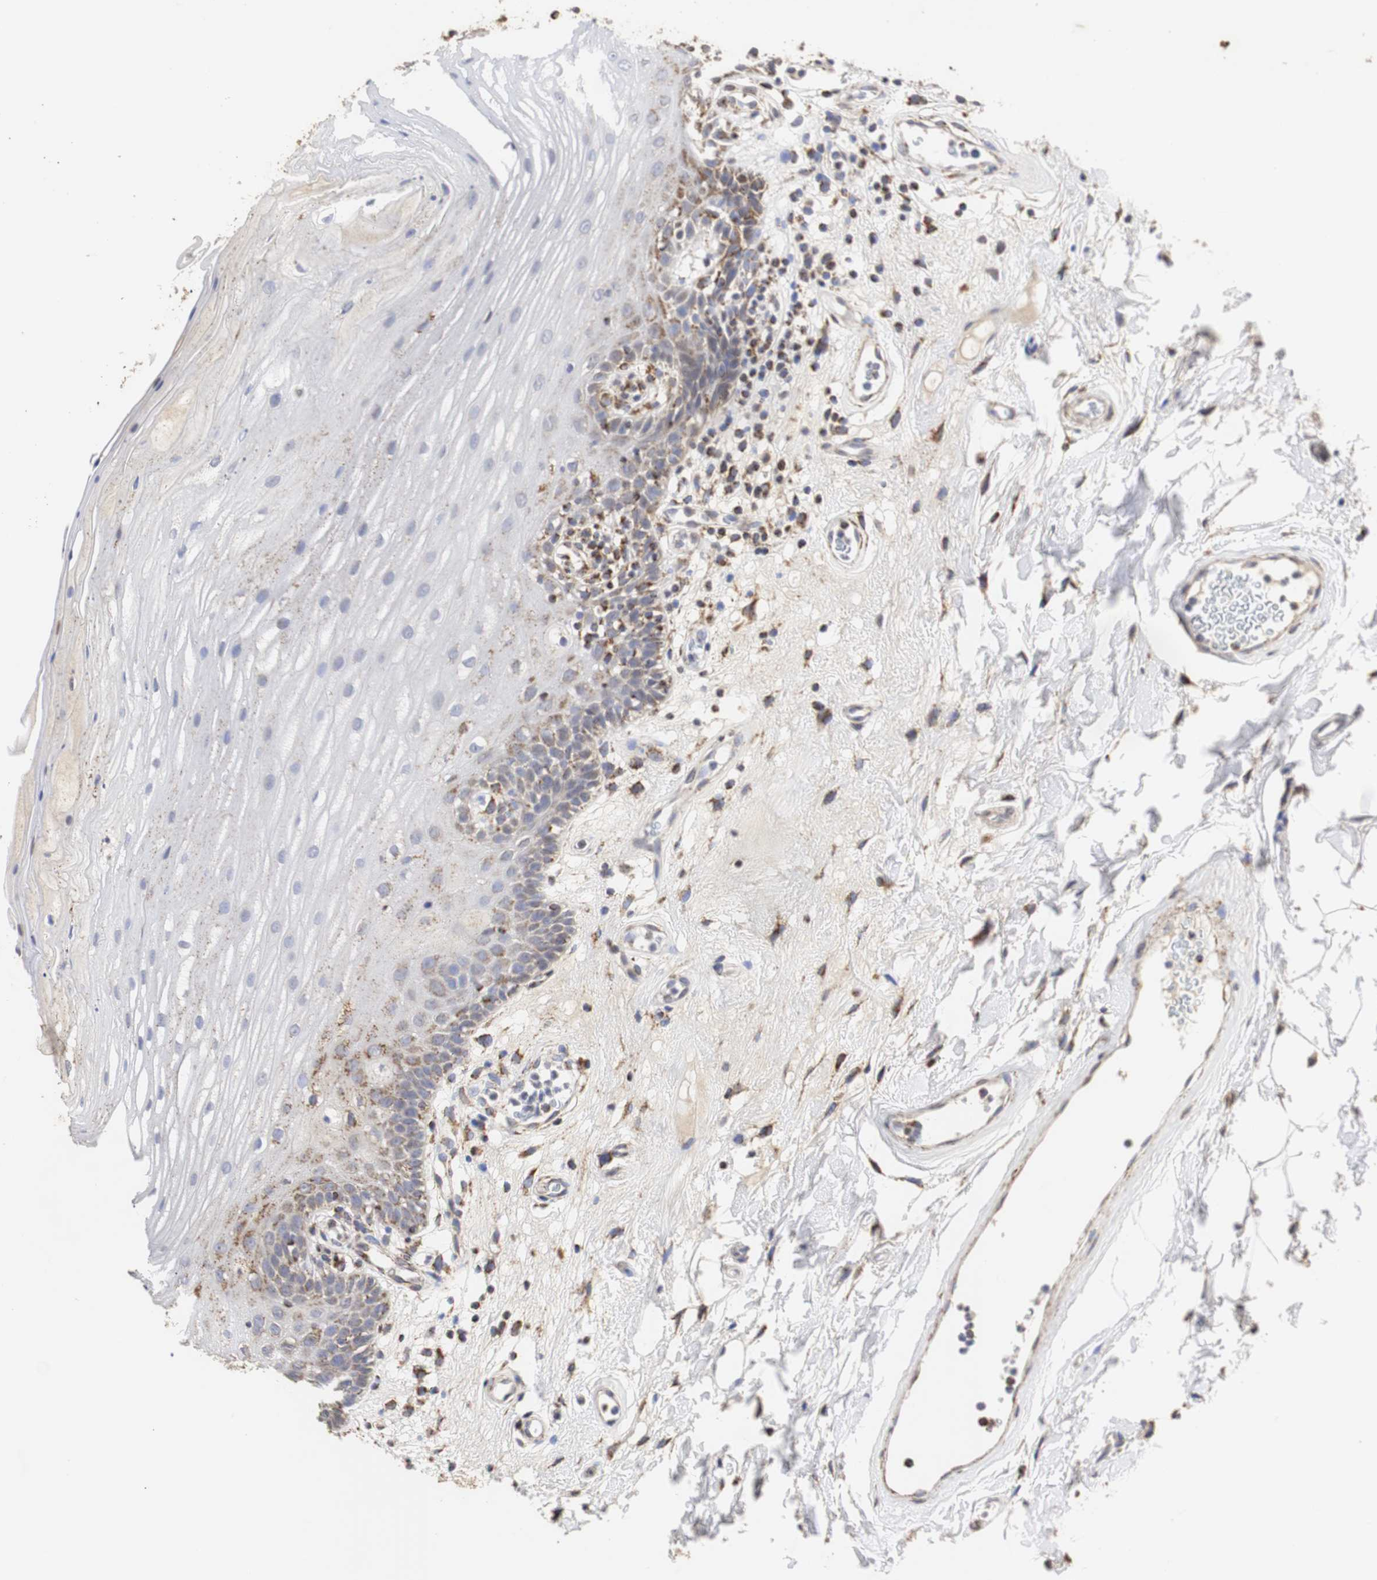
{"staining": {"intensity": "moderate", "quantity": "25%-75%", "location": "cytoplasmic/membranous"}, "tissue": "oral mucosa", "cell_type": "Squamous epithelial cells", "image_type": "normal", "snomed": [{"axis": "morphology", "description": "Normal tissue, NOS"}, {"axis": "morphology", "description": "Squamous cell carcinoma, NOS"}, {"axis": "topography", "description": "Skeletal muscle"}, {"axis": "topography", "description": "Oral tissue"}], "caption": "Squamous epithelial cells show moderate cytoplasmic/membranous staining in about 25%-75% of cells in normal oral mucosa.", "gene": "HSD17B10", "patient": {"sex": "male", "age": 71}}